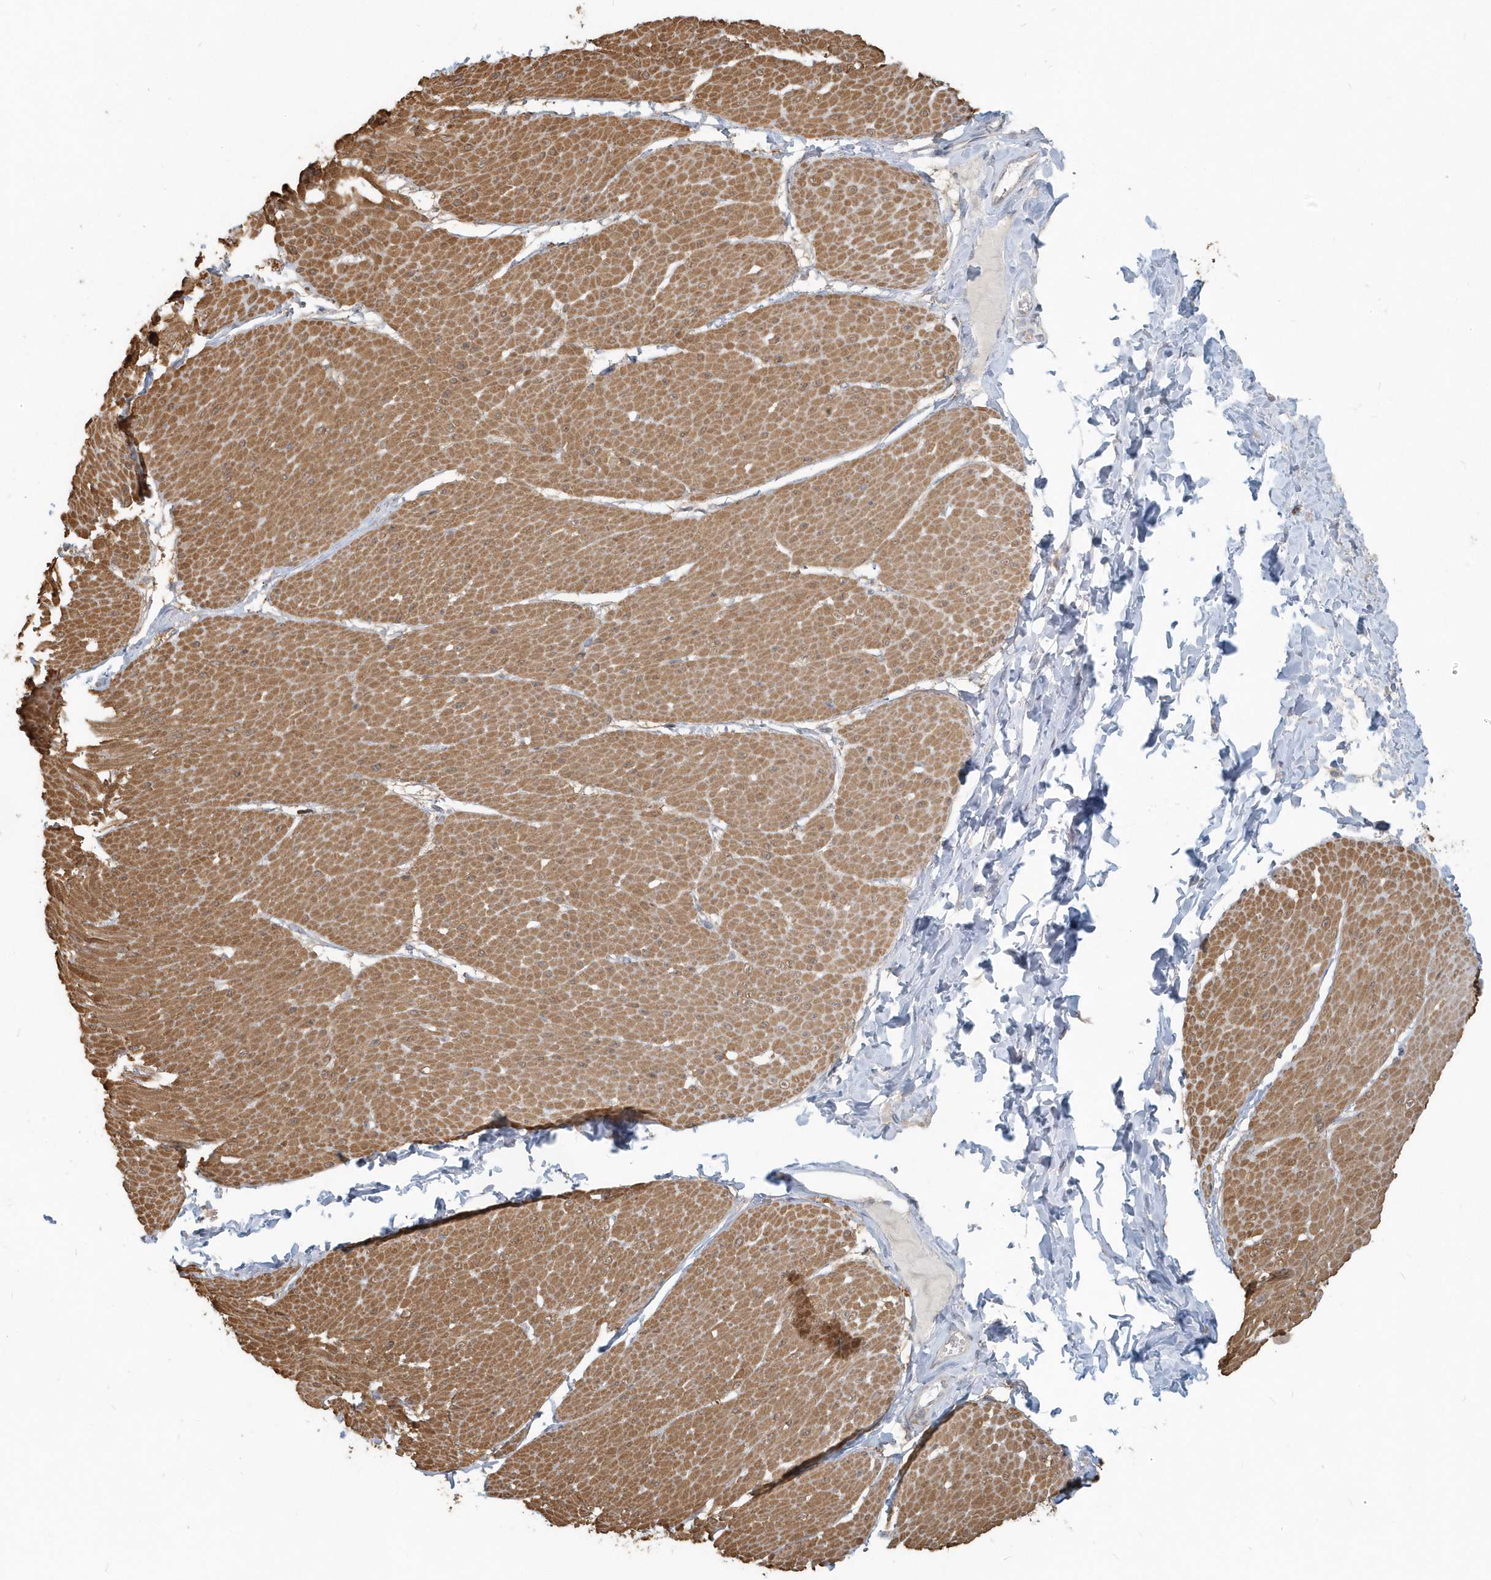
{"staining": {"intensity": "moderate", "quantity": ">75%", "location": "cytoplasmic/membranous"}, "tissue": "smooth muscle", "cell_type": "Smooth muscle cells", "image_type": "normal", "snomed": [{"axis": "morphology", "description": "Urothelial carcinoma, High grade"}, {"axis": "topography", "description": "Urinary bladder"}], "caption": "Smooth muscle stained with a brown dye shows moderate cytoplasmic/membranous positive positivity in about >75% of smooth muscle cells.", "gene": "NAPB", "patient": {"sex": "male", "age": 46}}